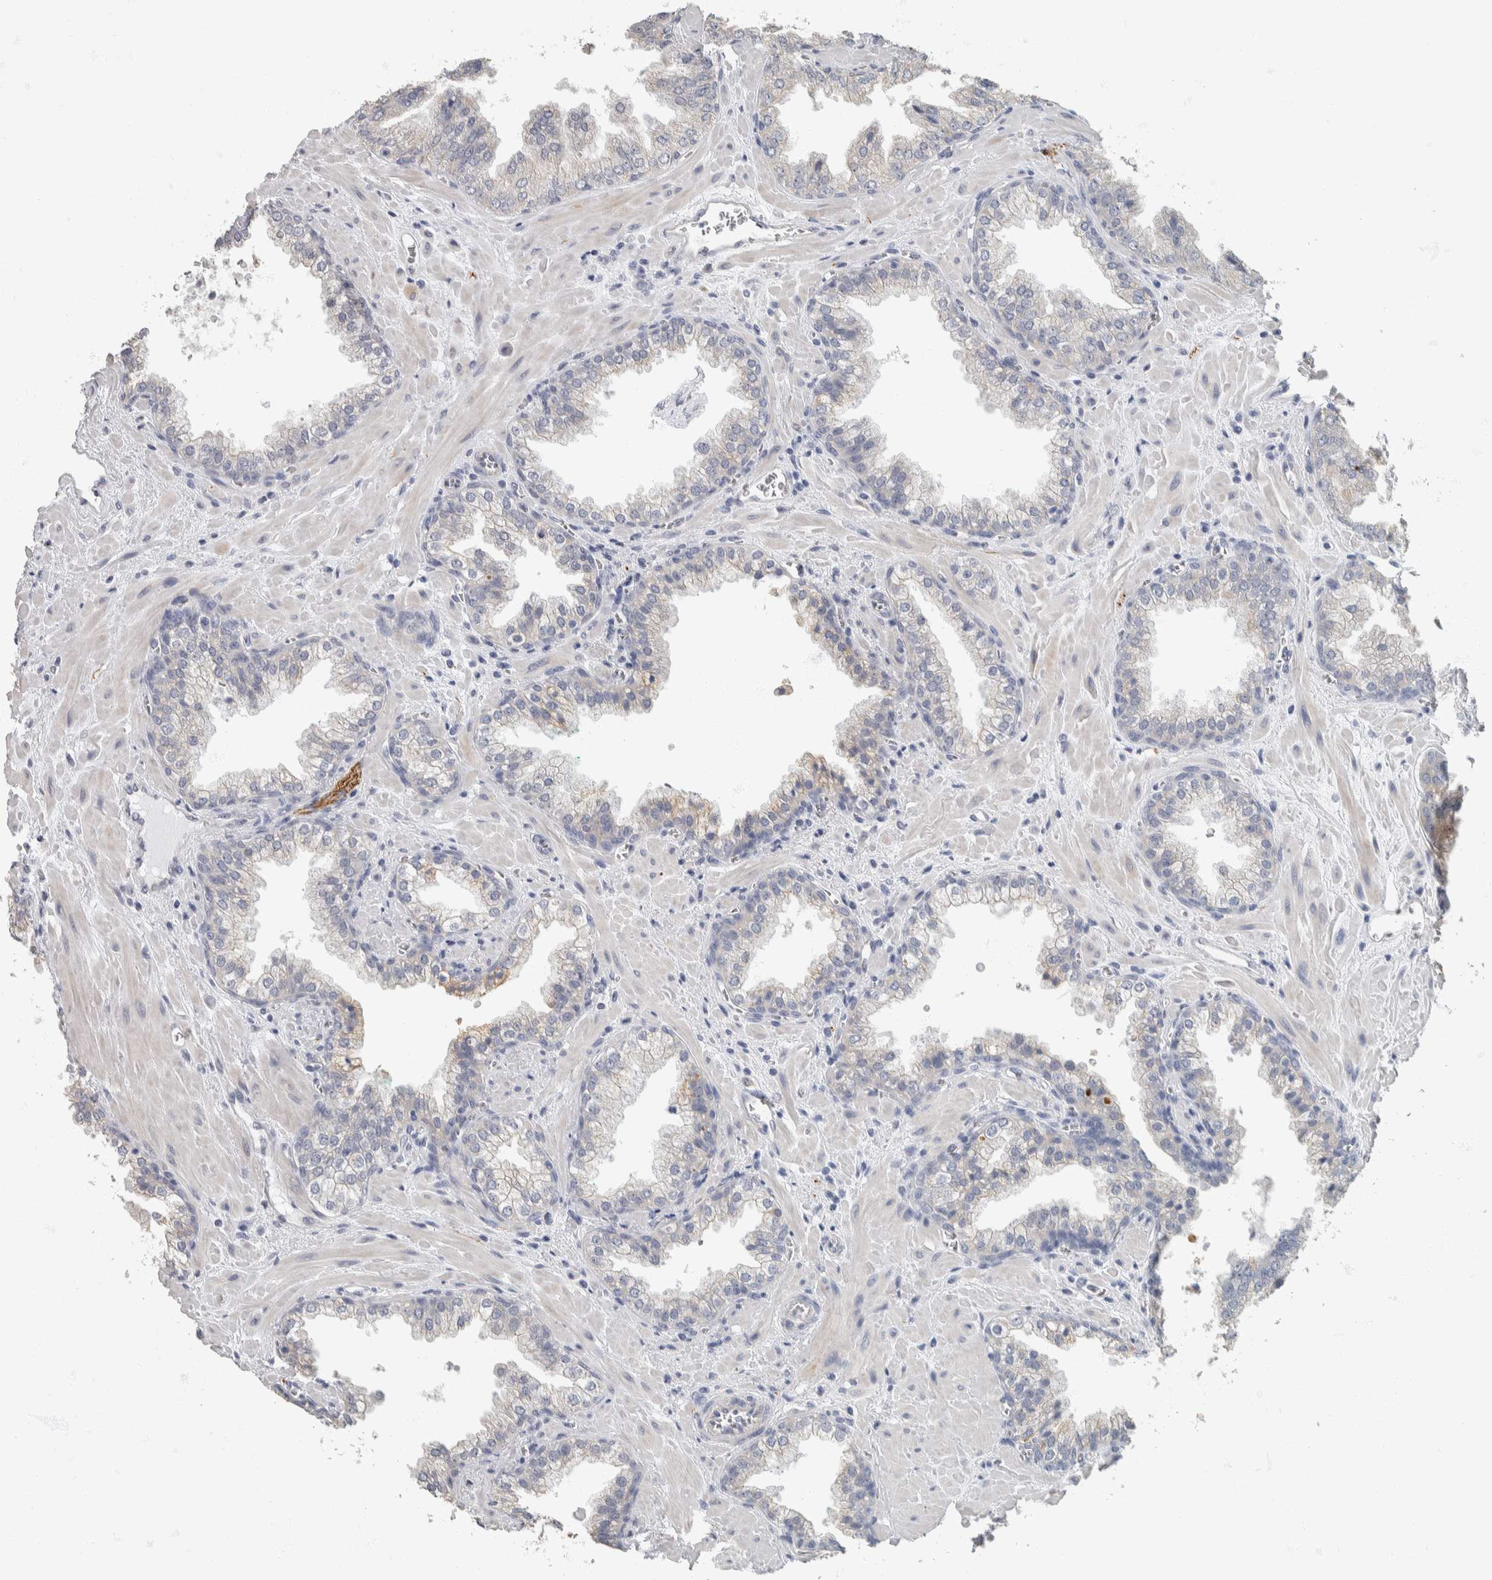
{"staining": {"intensity": "negative", "quantity": "none", "location": "none"}, "tissue": "prostate cancer", "cell_type": "Tumor cells", "image_type": "cancer", "snomed": [{"axis": "morphology", "description": "Adenocarcinoma, Low grade"}, {"axis": "topography", "description": "Prostate"}], "caption": "This histopathology image is of prostate cancer stained with immunohistochemistry to label a protein in brown with the nuclei are counter-stained blue. There is no expression in tumor cells.", "gene": "NEFM", "patient": {"sex": "male", "age": 71}}